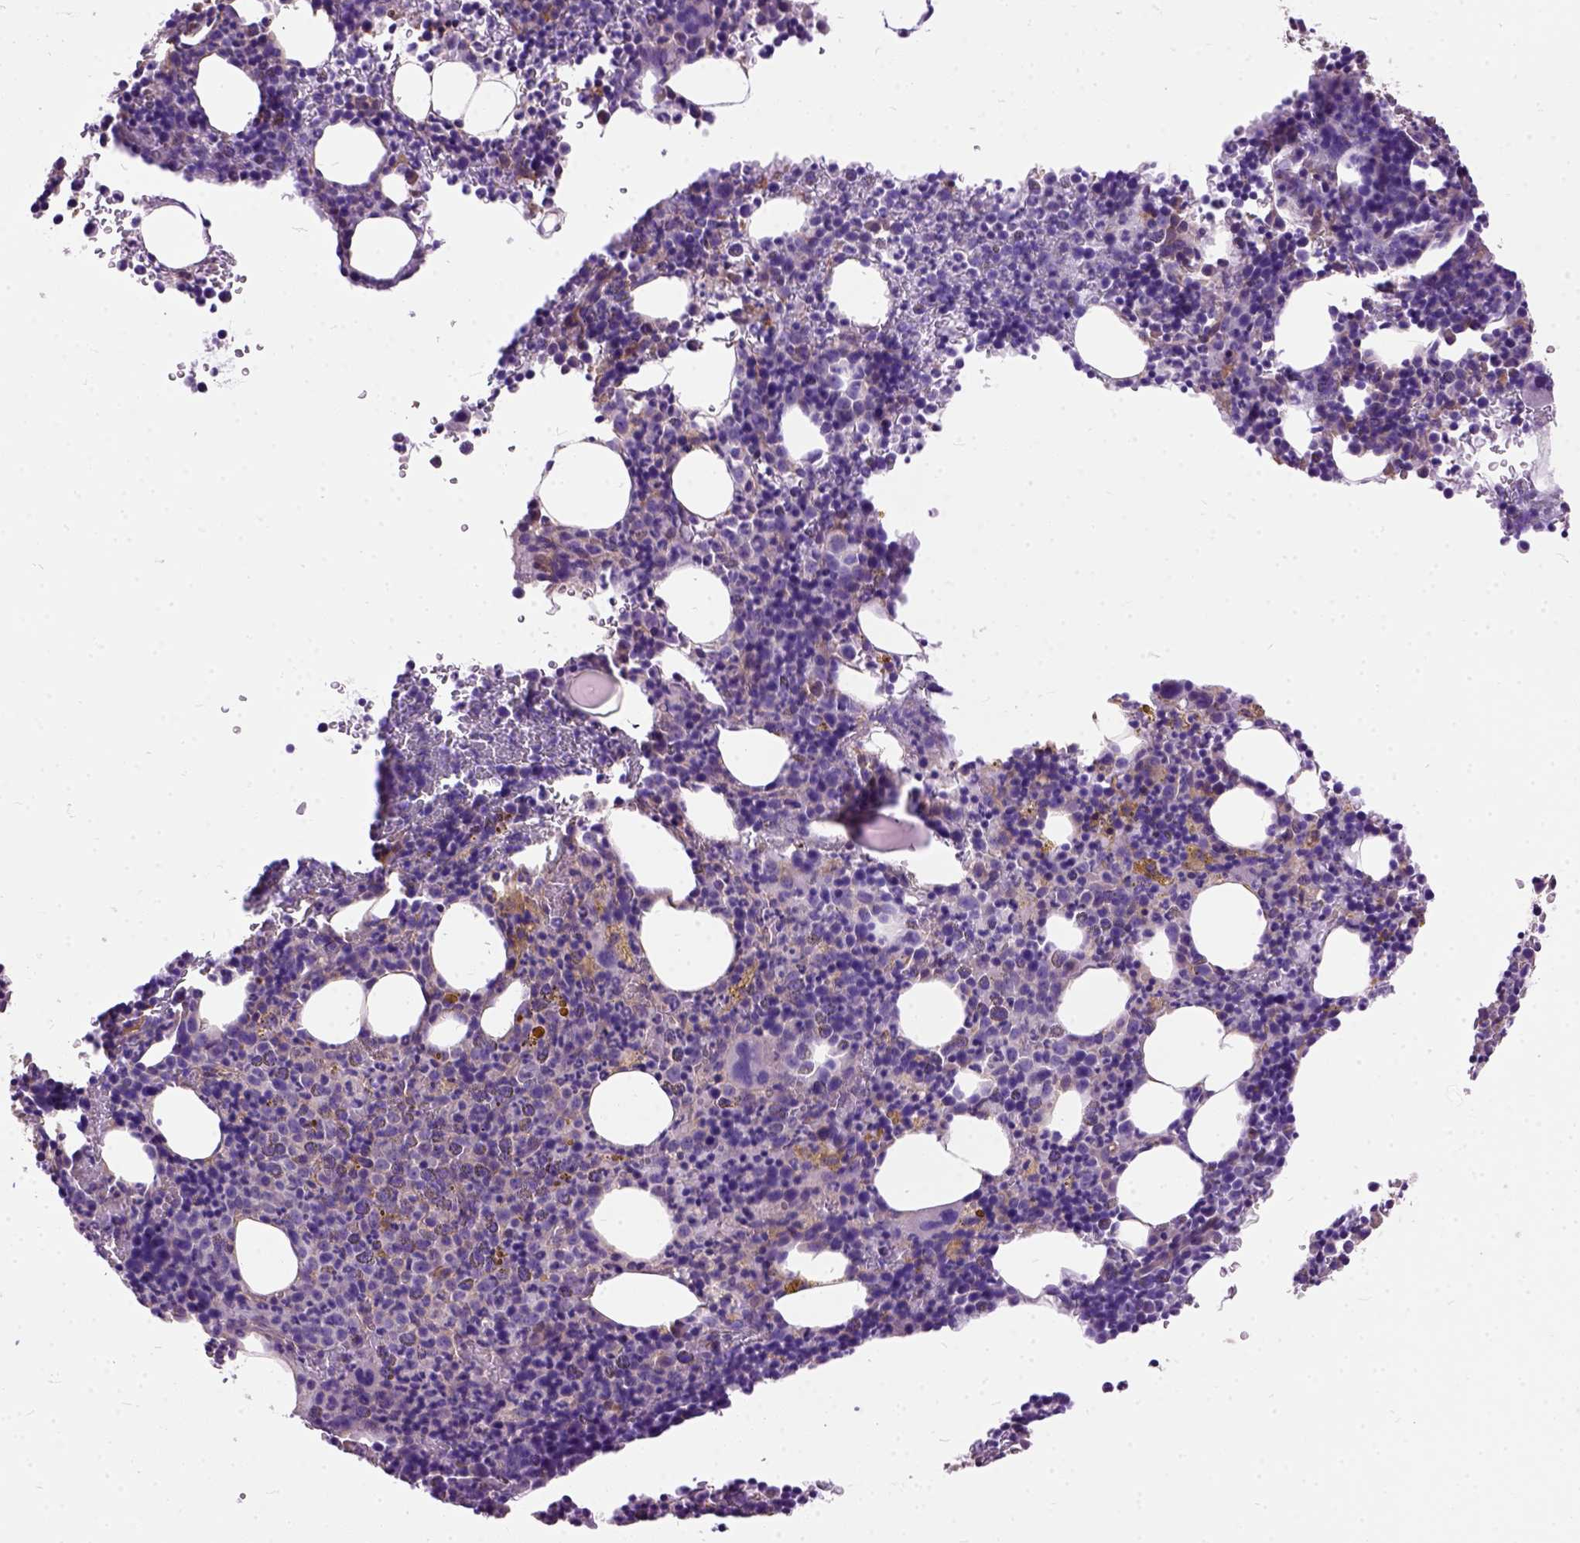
{"staining": {"intensity": "moderate", "quantity": "<25%", "location": "cytoplasmic/membranous"}, "tissue": "bone marrow", "cell_type": "Hematopoietic cells", "image_type": "normal", "snomed": [{"axis": "morphology", "description": "Normal tissue, NOS"}, {"axis": "topography", "description": "Bone marrow"}], "caption": "DAB immunohistochemical staining of benign human bone marrow shows moderate cytoplasmic/membranous protein positivity in approximately <25% of hematopoietic cells. (DAB (3,3'-diaminobenzidine) IHC, brown staining for protein, blue staining for nuclei).", "gene": "SEMA4F", "patient": {"sex": "male", "age": 63}}